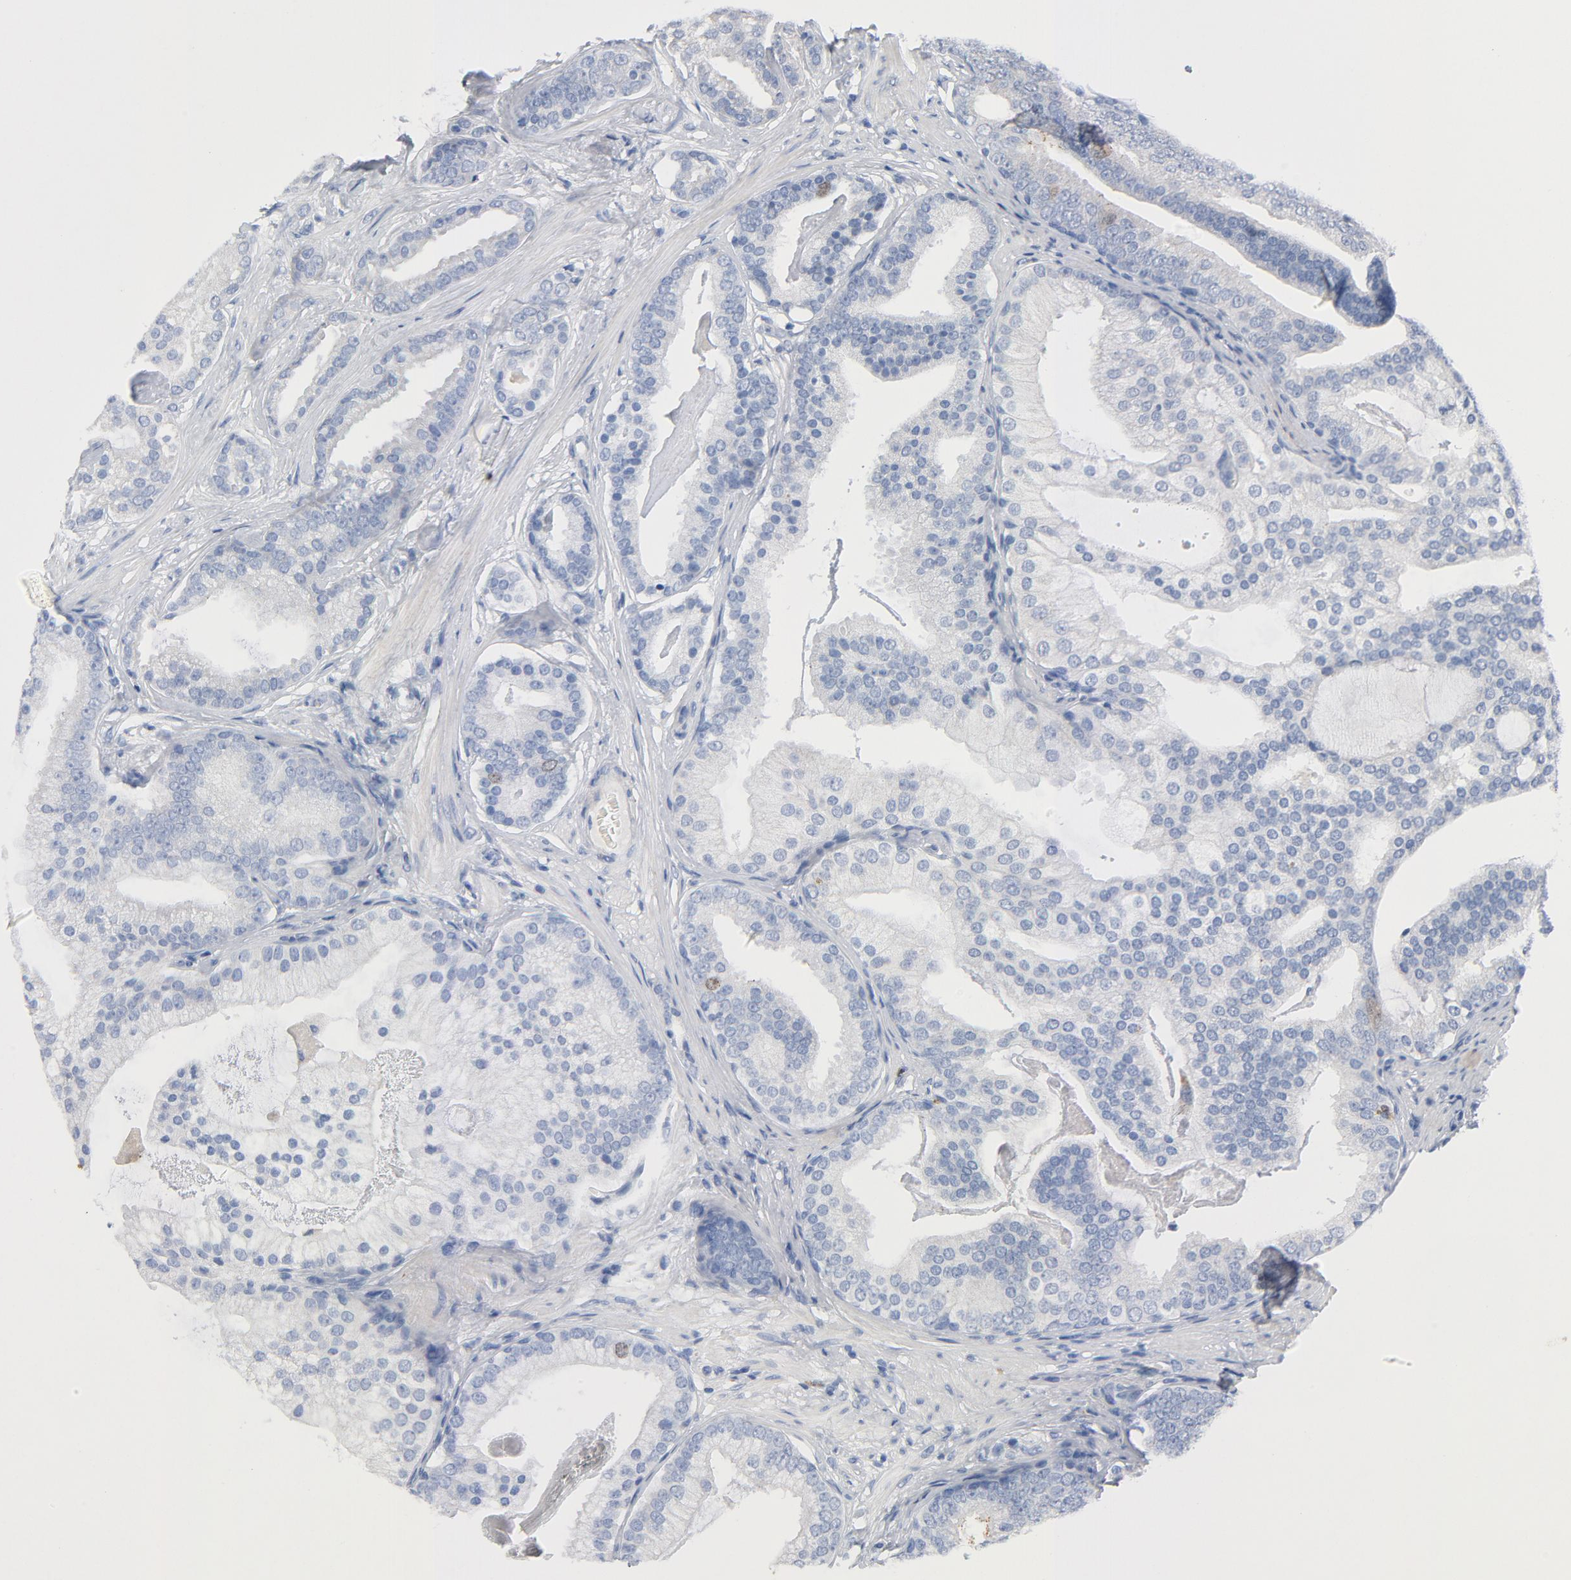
{"staining": {"intensity": "moderate", "quantity": "<25%", "location": "nuclear"}, "tissue": "prostate cancer", "cell_type": "Tumor cells", "image_type": "cancer", "snomed": [{"axis": "morphology", "description": "Adenocarcinoma, Low grade"}, {"axis": "topography", "description": "Prostate"}], "caption": "Moderate nuclear protein expression is seen in approximately <25% of tumor cells in prostate cancer.", "gene": "BIRC5", "patient": {"sex": "male", "age": 58}}